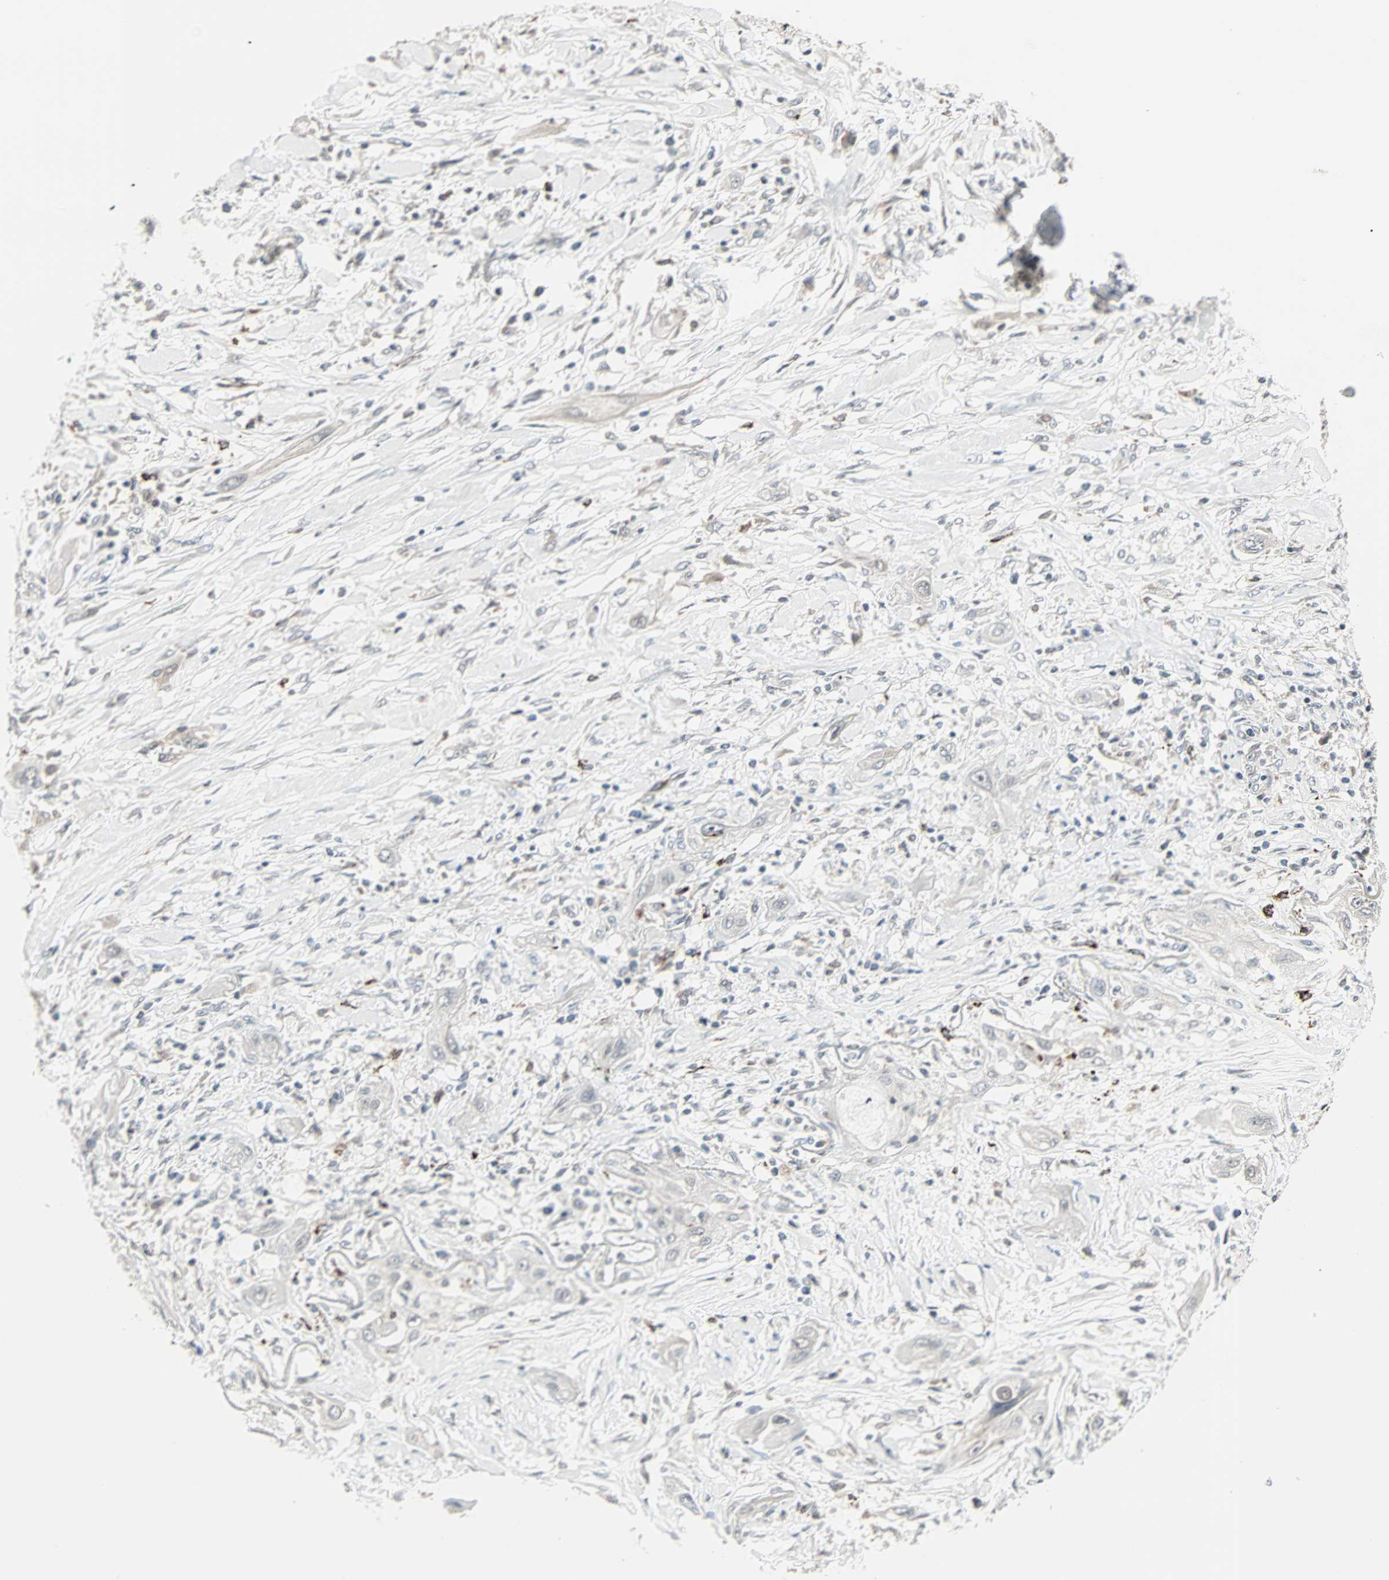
{"staining": {"intensity": "negative", "quantity": "none", "location": "none"}, "tissue": "lung cancer", "cell_type": "Tumor cells", "image_type": "cancer", "snomed": [{"axis": "morphology", "description": "Squamous cell carcinoma, NOS"}, {"axis": "topography", "description": "Lung"}], "caption": "Protein analysis of lung squamous cell carcinoma exhibits no significant staining in tumor cells. (Stains: DAB immunohistochemistry with hematoxylin counter stain, Microscopy: brightfield microscopy at high magnification).", "gene": "KDM4A", "patient": {"sex": "female", "age": 47}}